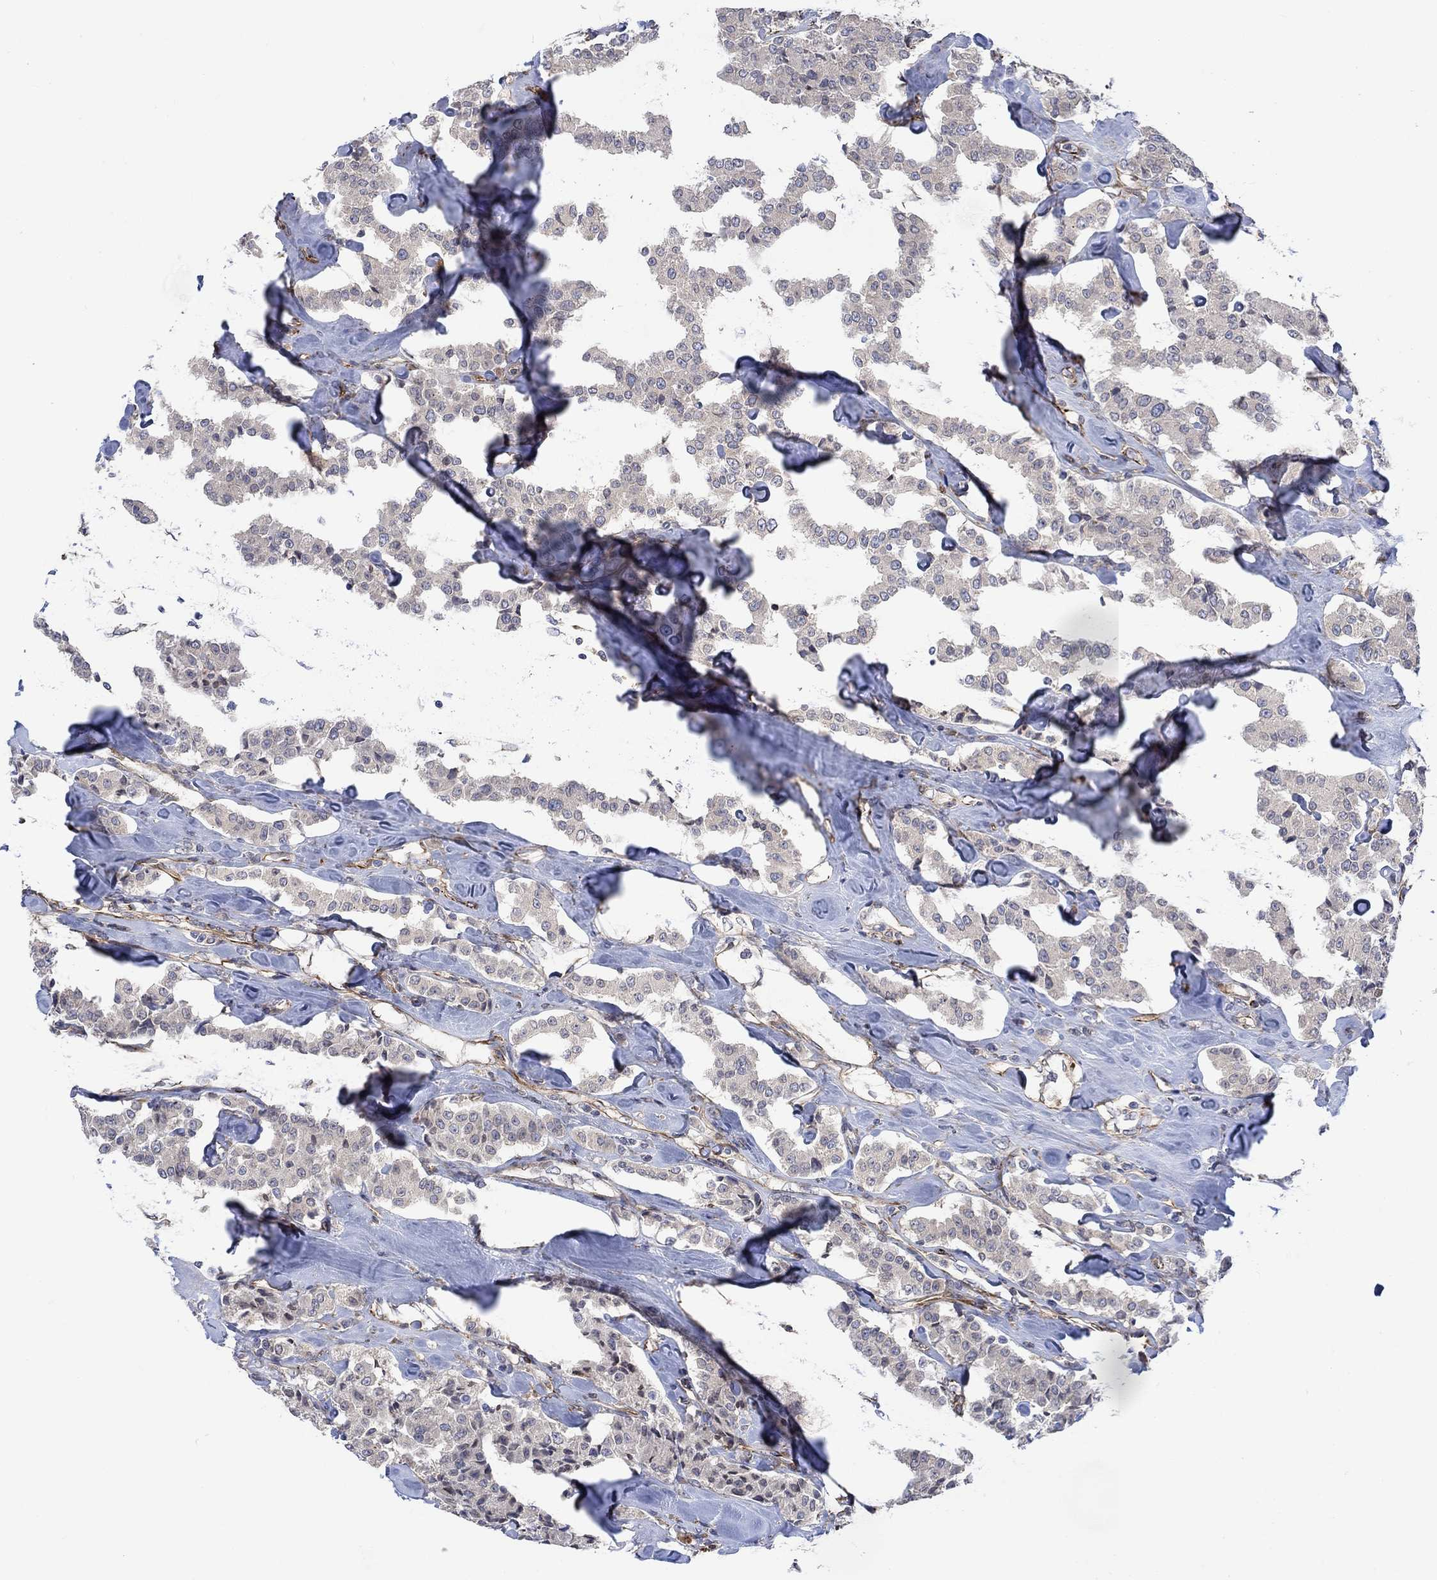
{"staining": {"intensity": "negative", "quantity": "none", "location": "none"}, "tissue": "carcinoid", "cell_type": "Tumor cells", "image_type": "cancer", "snomed": [{"axis": "morphology", "description": "Carcinoid, malignant, NOS"}, {"axis": "topography", "description": "Pancreas"}], "caption": "The micrograph demonstrates no staining of tumor cells in malignant carcinoid. (Immunohistochemistry, brightfield microscopy, high magnification).", "gene": "CAMK1D", "patient": {"sex": "male", "age": 41}}